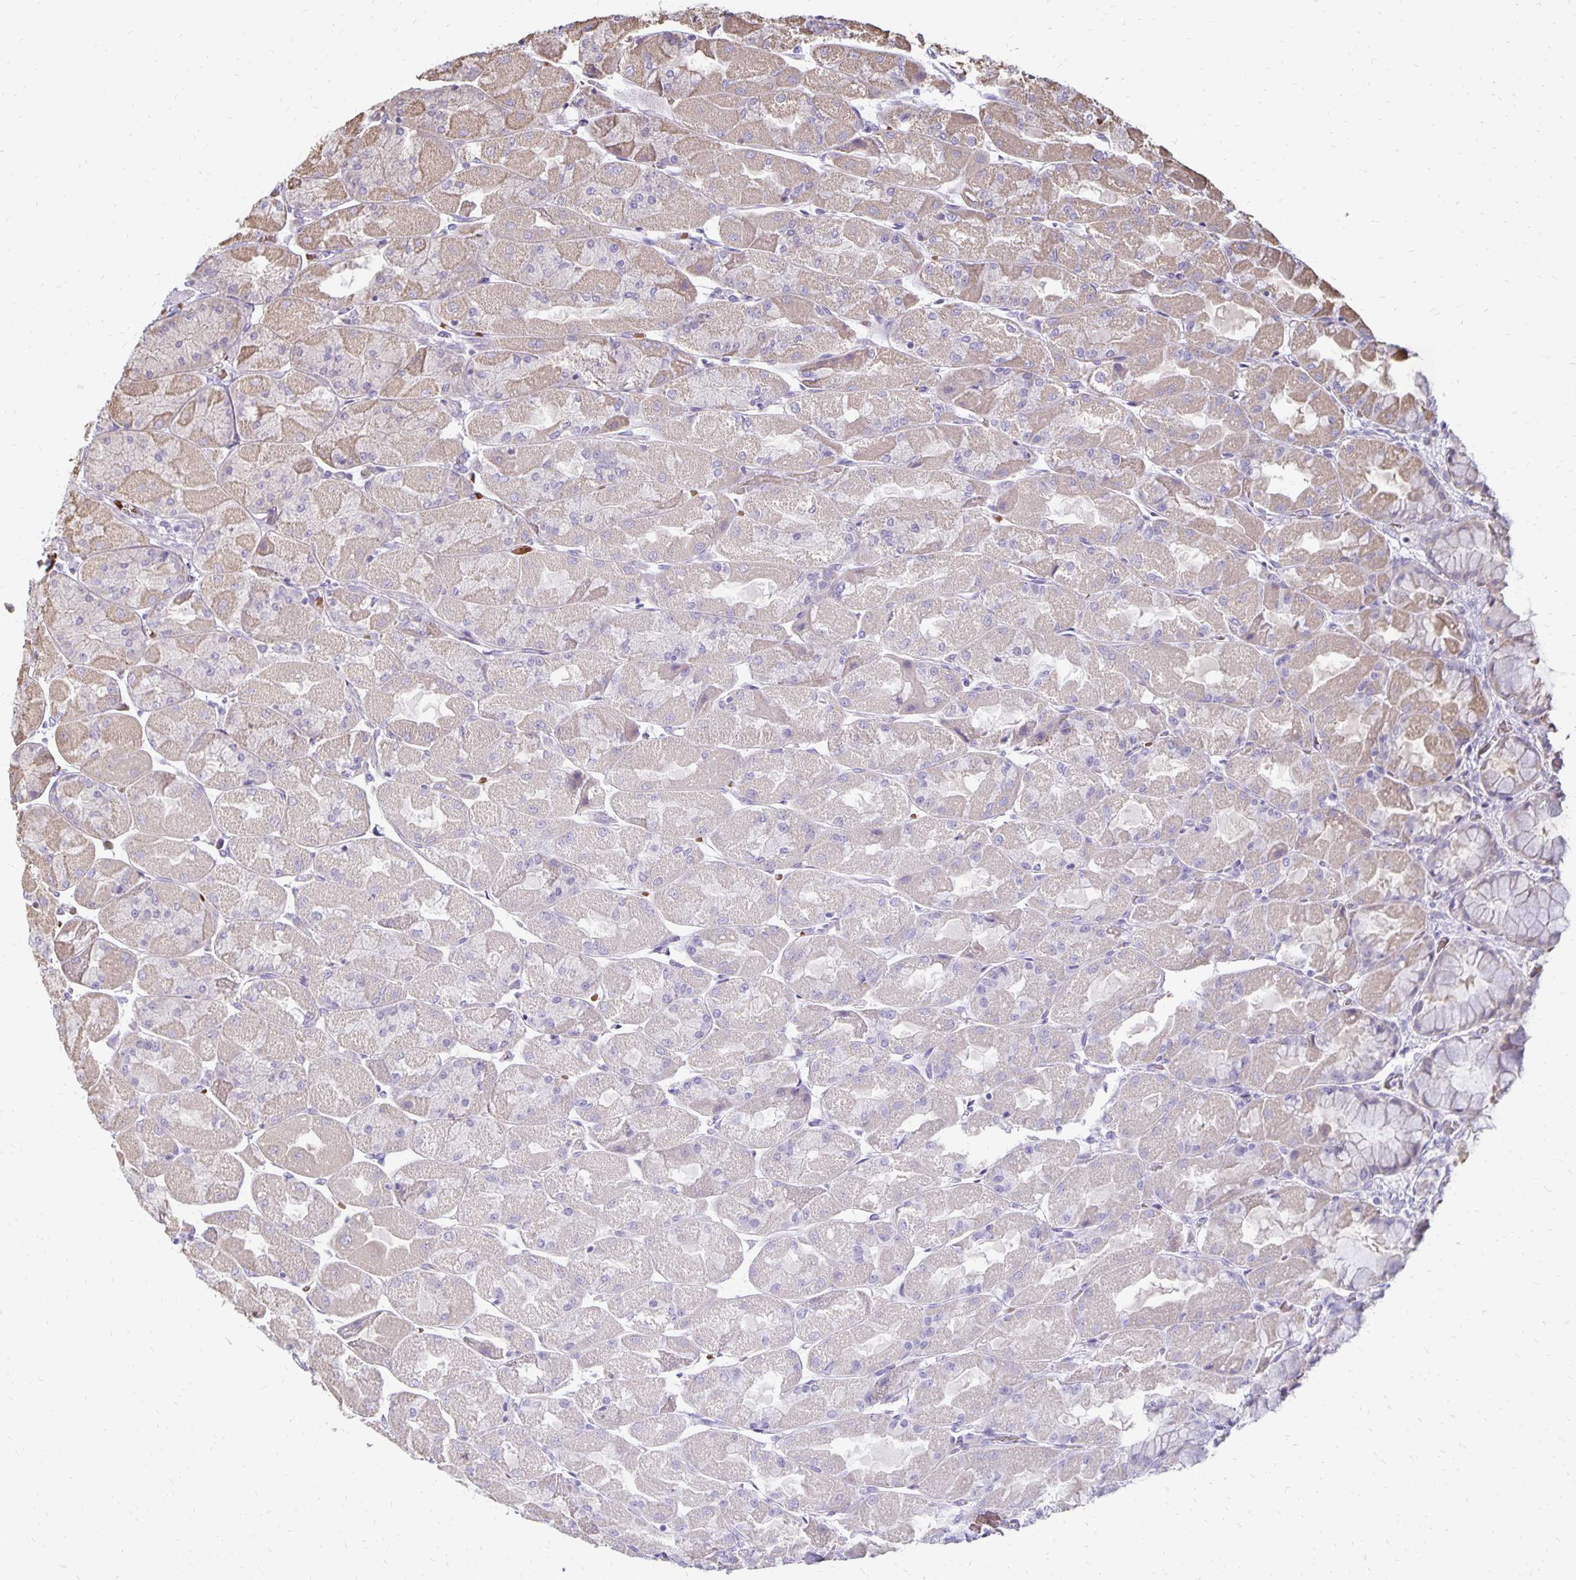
{"staining": {"intensity": "weak", "quantity": "25%-75%", "location": "cytoplasmic/membranous"}, "tissue": "stomach", "cell_type": "Glandular cells", "image_type": "normal", "snomed": [{"axis": "morphology", "description": "Normal tissue, NOS"}, {"axis": "topography", "description": "Stomach"}], "caption": "Benign stomach exhibits weak cytoplasmic/membranous staining in about 25%-75% of glandular cells, visualized by immunohistochemistry. Immunohistochemistry stains the protein in brown and the nuclei are stained blue.", "gene": "FN3K", "patient": {"sex": "female", "age": 61}}